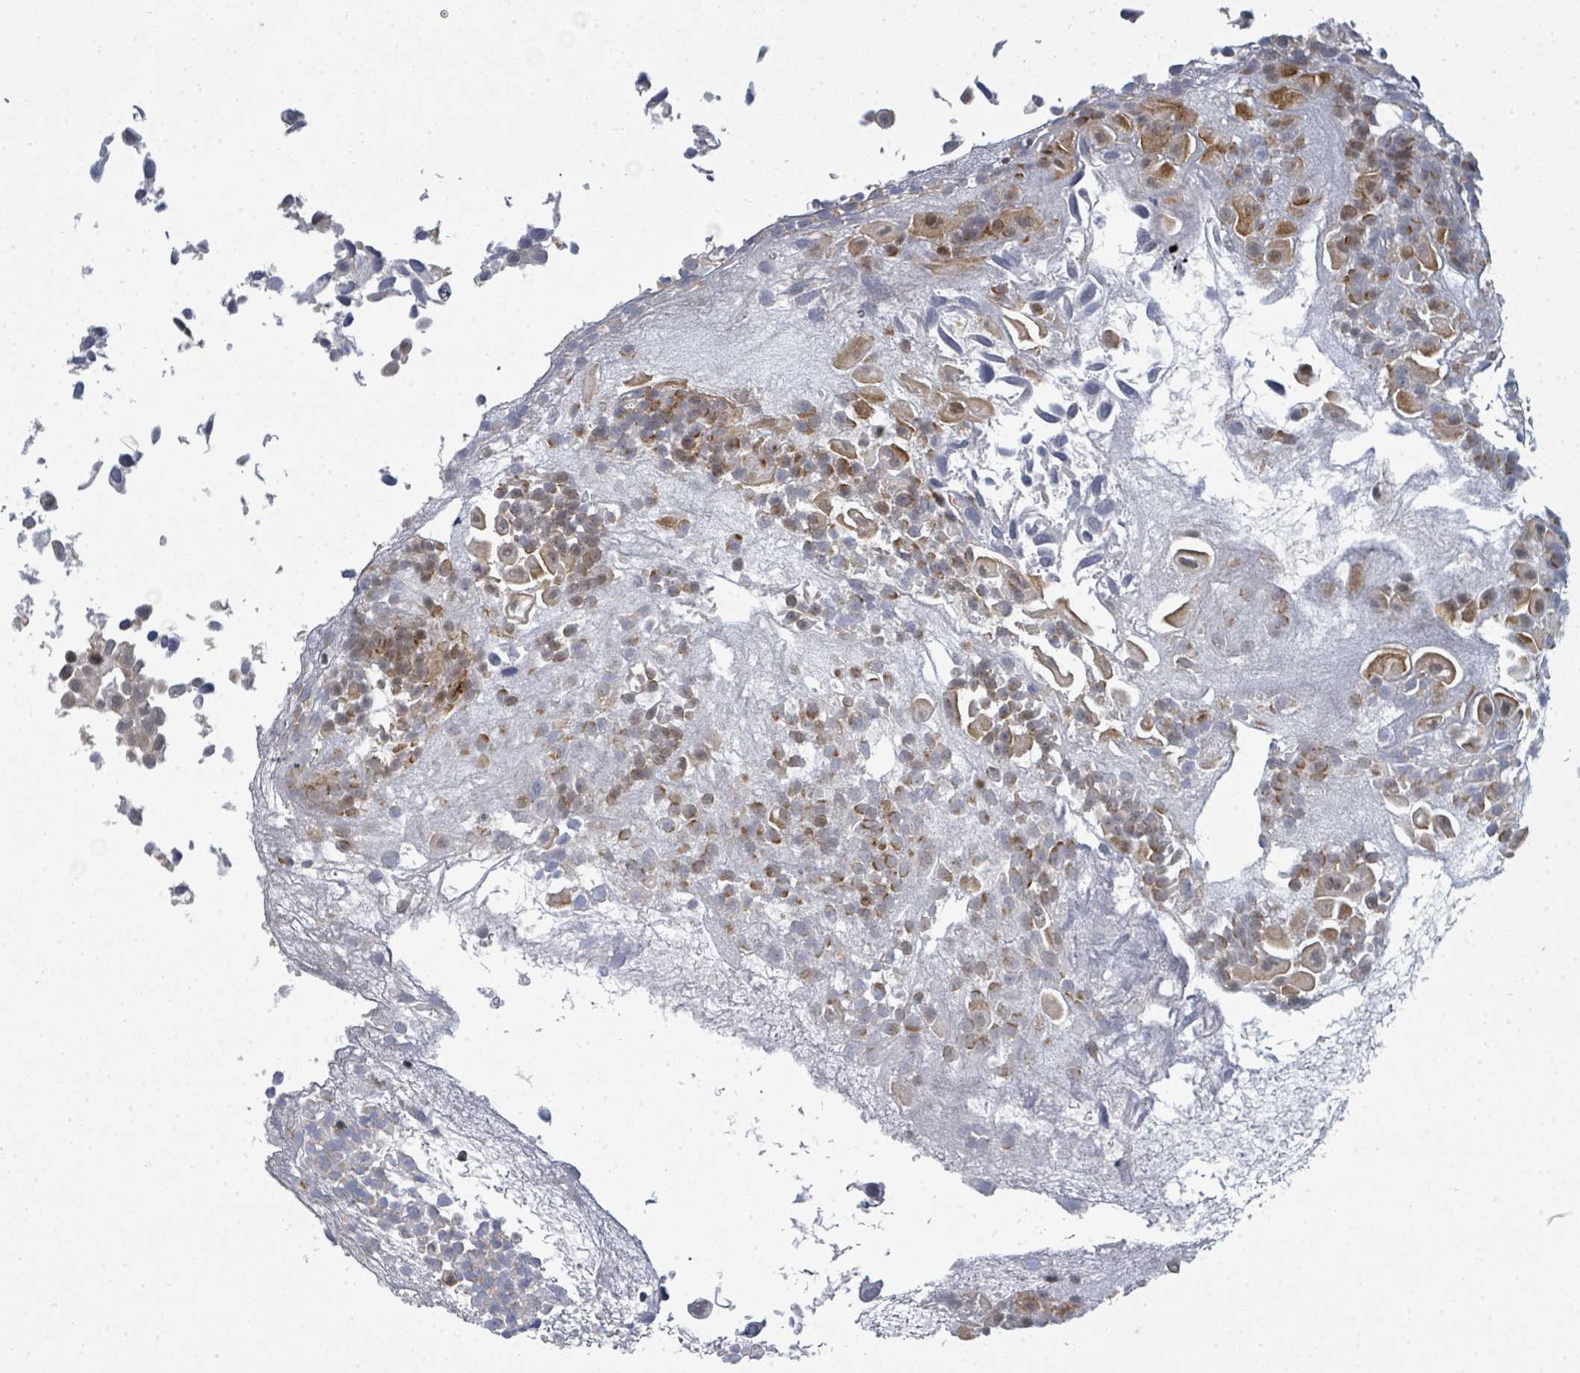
{"staining": {"intensity": "moderate", "quantity": ">75%", "location": "cytoplasmic/membranous"}, "tissue": "urothelial cancer", "cell_type": "Tumor cells", "image_type": "cancer", "snomed": [{"axis": "morphology", "description": "Urothelial carcinoma, Low grade"}, {"axis": "topography", "description": "Urinary bladder"}], "caption": "A brown stain highlights moderate cytoplasmic/membranous staining of a protein in urothelial carcinoma (low-grade) tumor cells.", "gene": "PSMG2", "patient": {"sex": "male", "age": 88}}